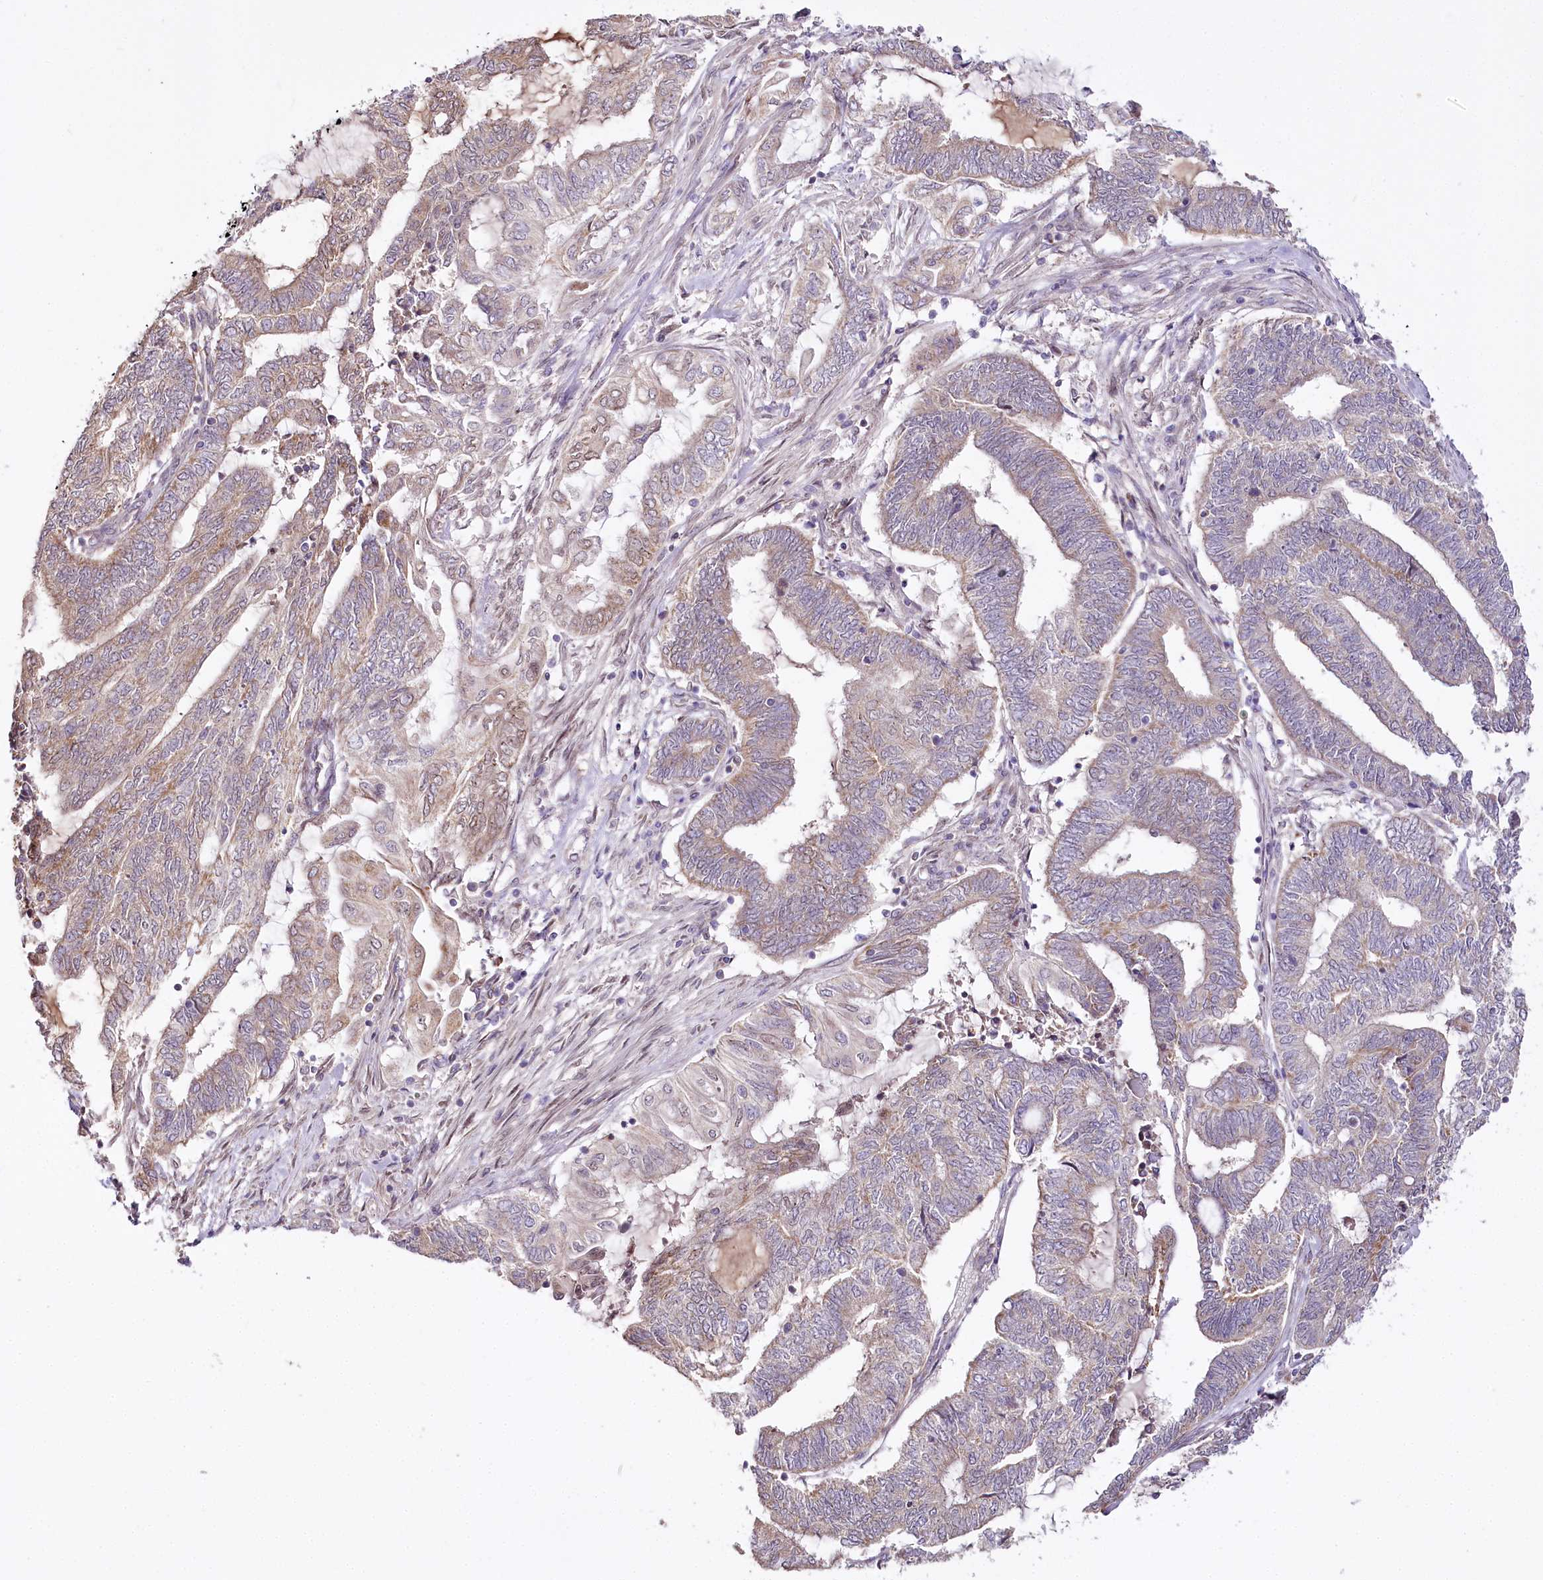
{"staining": {"intensity": "weak", "quantity": "25%-75%", "location": "cytoplasmic/membranous"}, "tissue": "endometrial cancer", "cell_type": "Tumor cells", "image_type": "cancer", "snomed": [{"axis": "morphology", "description": "Adenocarcinoma, NOS"}, {"axis": "topography", "description": "Uterus"}, {"axis": "topography", "description": "Endometrium"}], "caption": "The immunohistochemical stain highlights weak cytoplasmic/membranous positivity in tumor cells of endometrial cancer (adenocarcinoma) tissue. (DAB (3,3'-diaminobenzidine) IHC, brown staining for protein, blue staining for nuclei).", "gene": "ZNF226", "patient": {"sex": "female", "age": 70}}